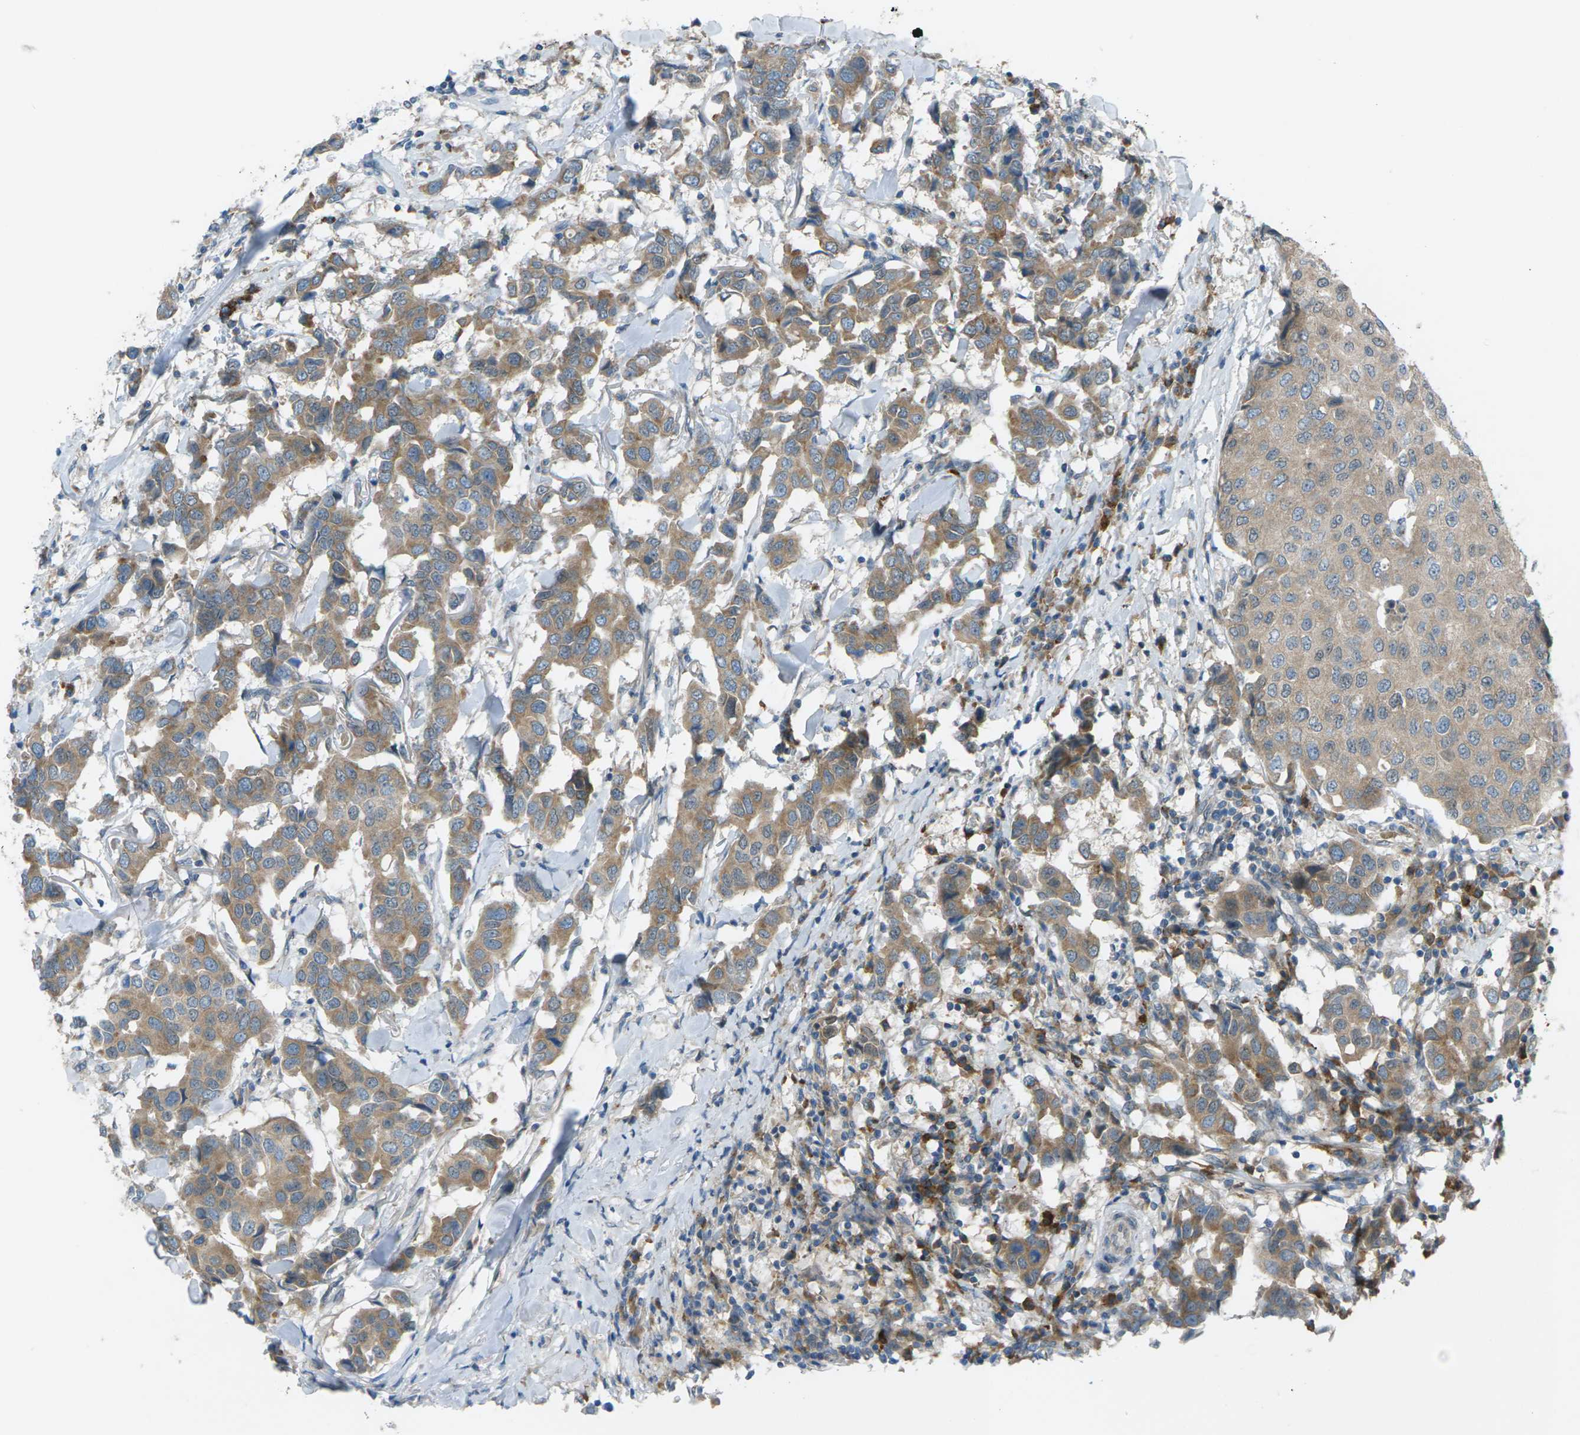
{"staining": {"intensity": "moderate", "quantity": ">75%", "location": "cytoplasmic/membranous"}, "tissue": "breast cancer", "cell_type": "Tumor cells", "image_type": "cancer", "snomed": [{"axis": "morphology", "description": "Duct carcinoma"}, {"axis": "topography", "description": "Breast"}], "caption": "Moderate cytoplasmic/membranous positivity for a protein is appreciated in about >75% of tumor cells of breast cancer using immunohistochemistry (IHC).", "gene": "DYRK1A", "patient": {"sex": "female", "age": 80}}